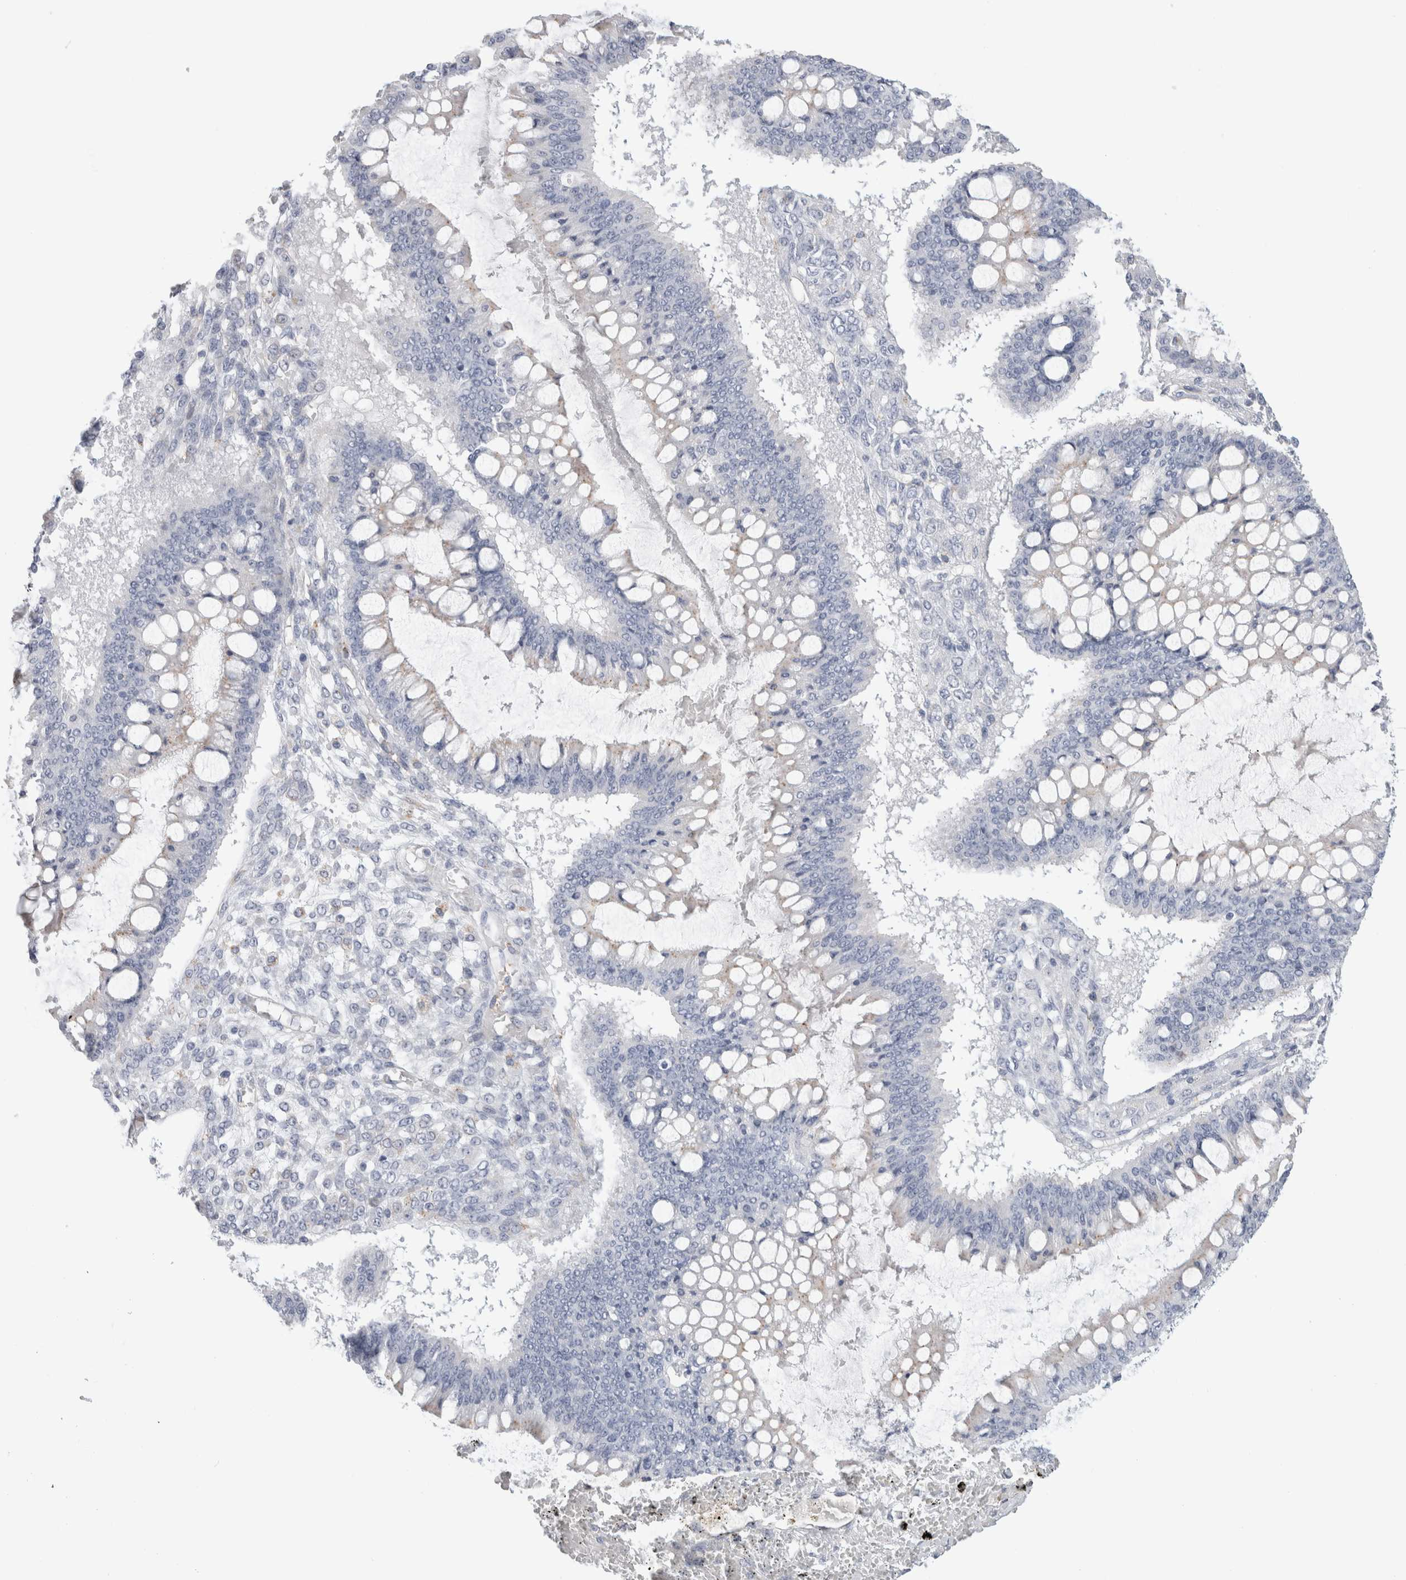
{"staining": {"intensity": "weak", "quantity": "<25%", "location": "cytoplasmic/membranous"}, "tissue": "ovarian cancer", "cell_type": "Tumor cells", "image_type": "cancer", "snomed": [{"axis": "morphology", "description": "Cystadenocarcinoma, mucinous, NOS"}, {"axis": "topography", "description": "Ovary"}], "caption": "A micrograph of ovarian cancer stained for a protein displays no brown staining in tumor cells.", "gene": "ANKMY1", "patient": {"sex": "female", "age": 73}}